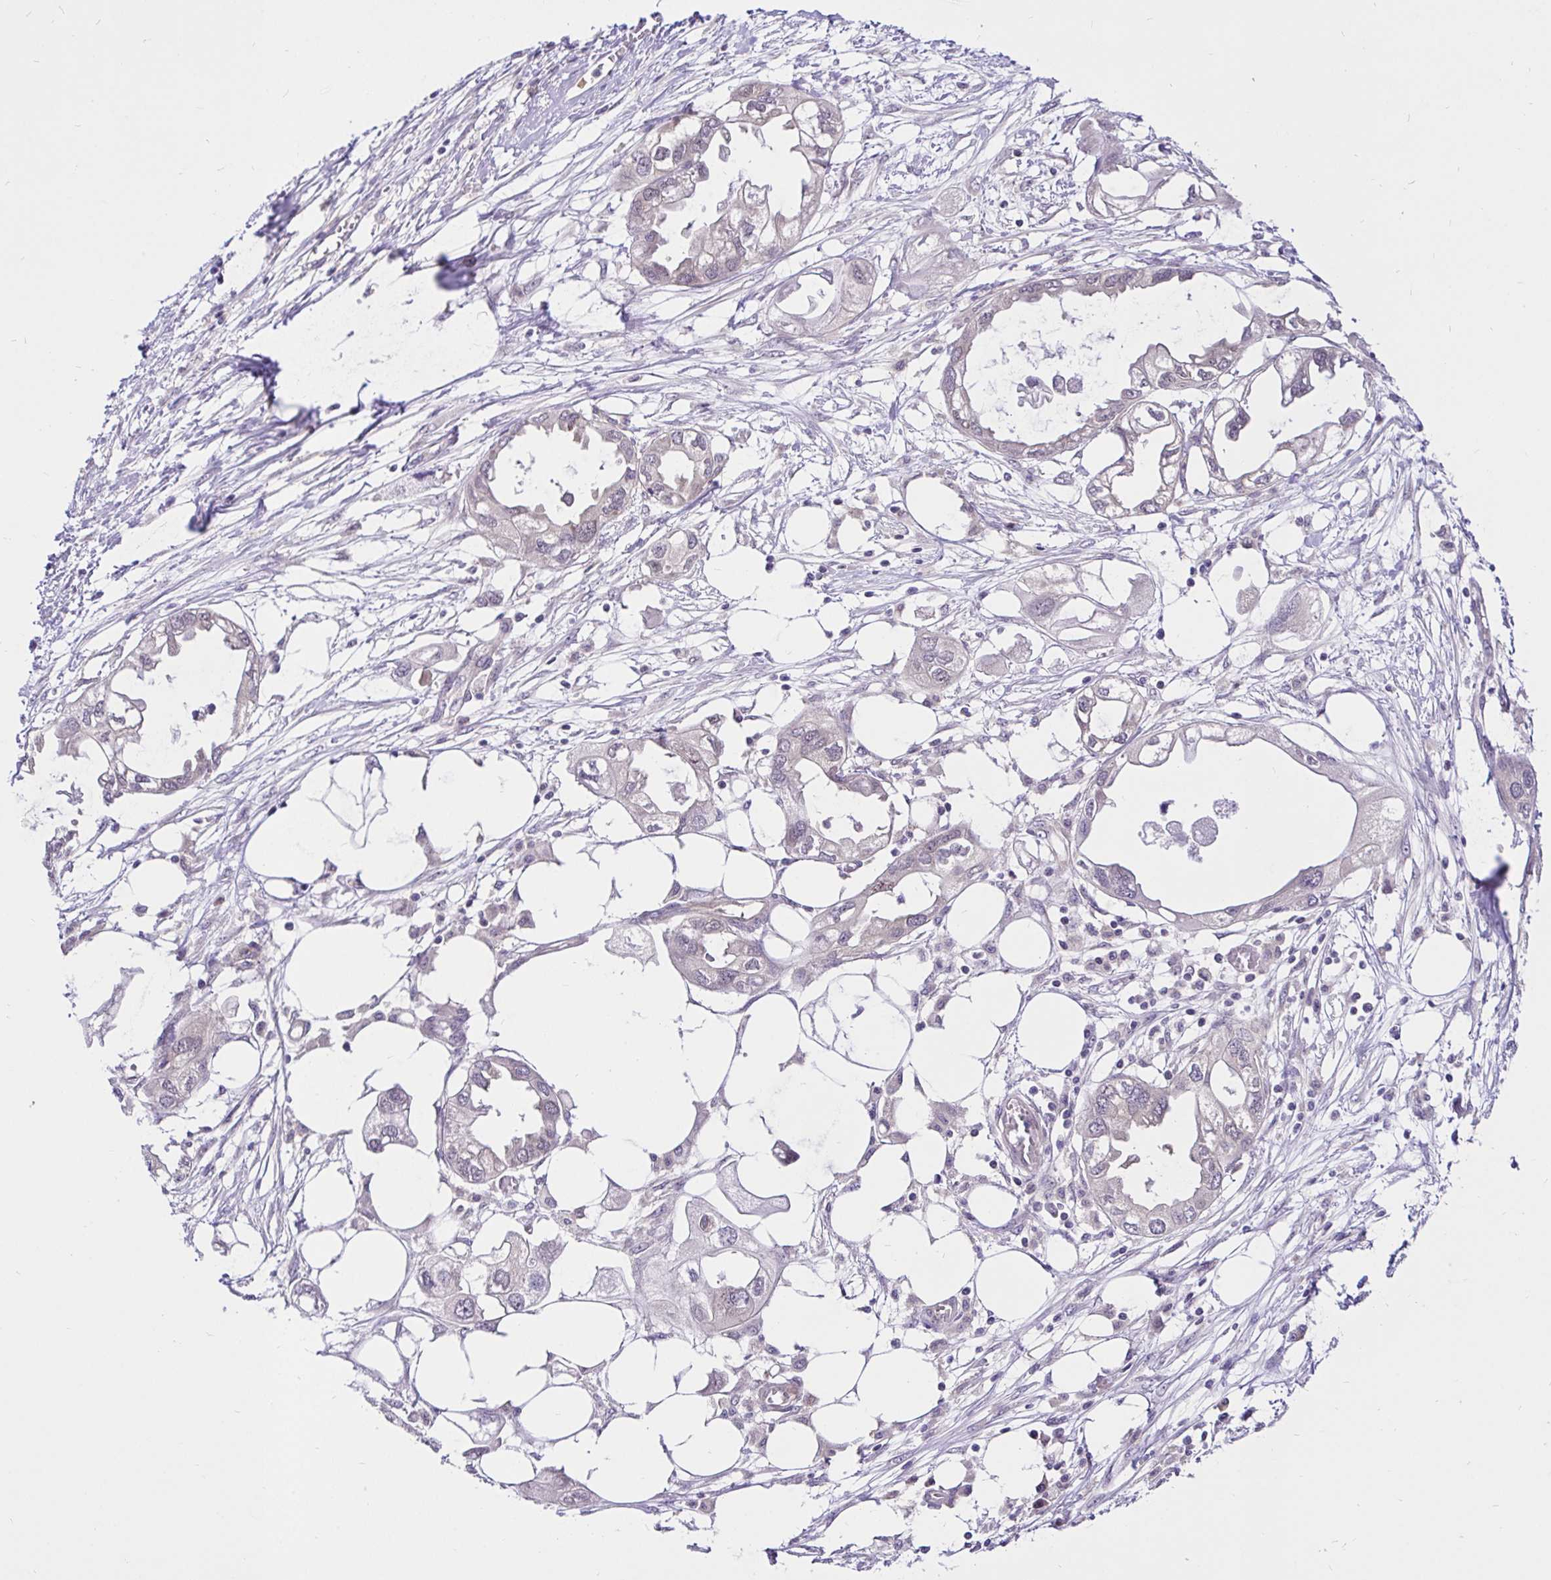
{"staining": {"intensity": "negative", "quantity": "none", "location": "none"}, "tissue": "endometrial cancer", "cell_type": "Tumor cells", "image_type": "cancer", "snomed": [{"axis": "morphology", "description": "Adenocarcinoma, NOS"}, {"axis": "morphology", "description": "Adenocarcinoma, metastatic, NOS"}, {"axis": "topography", "description": "Adipose tissue"}, {"axis": "topography", "description": "Endometrium"}], "caption": "A micrograph of adenocarcinoma (endometrial) stained for a protein displays no brown staining in tumor cells.", "gene": "UBE2M", "patient": {"sex": "female", "age": 67}}